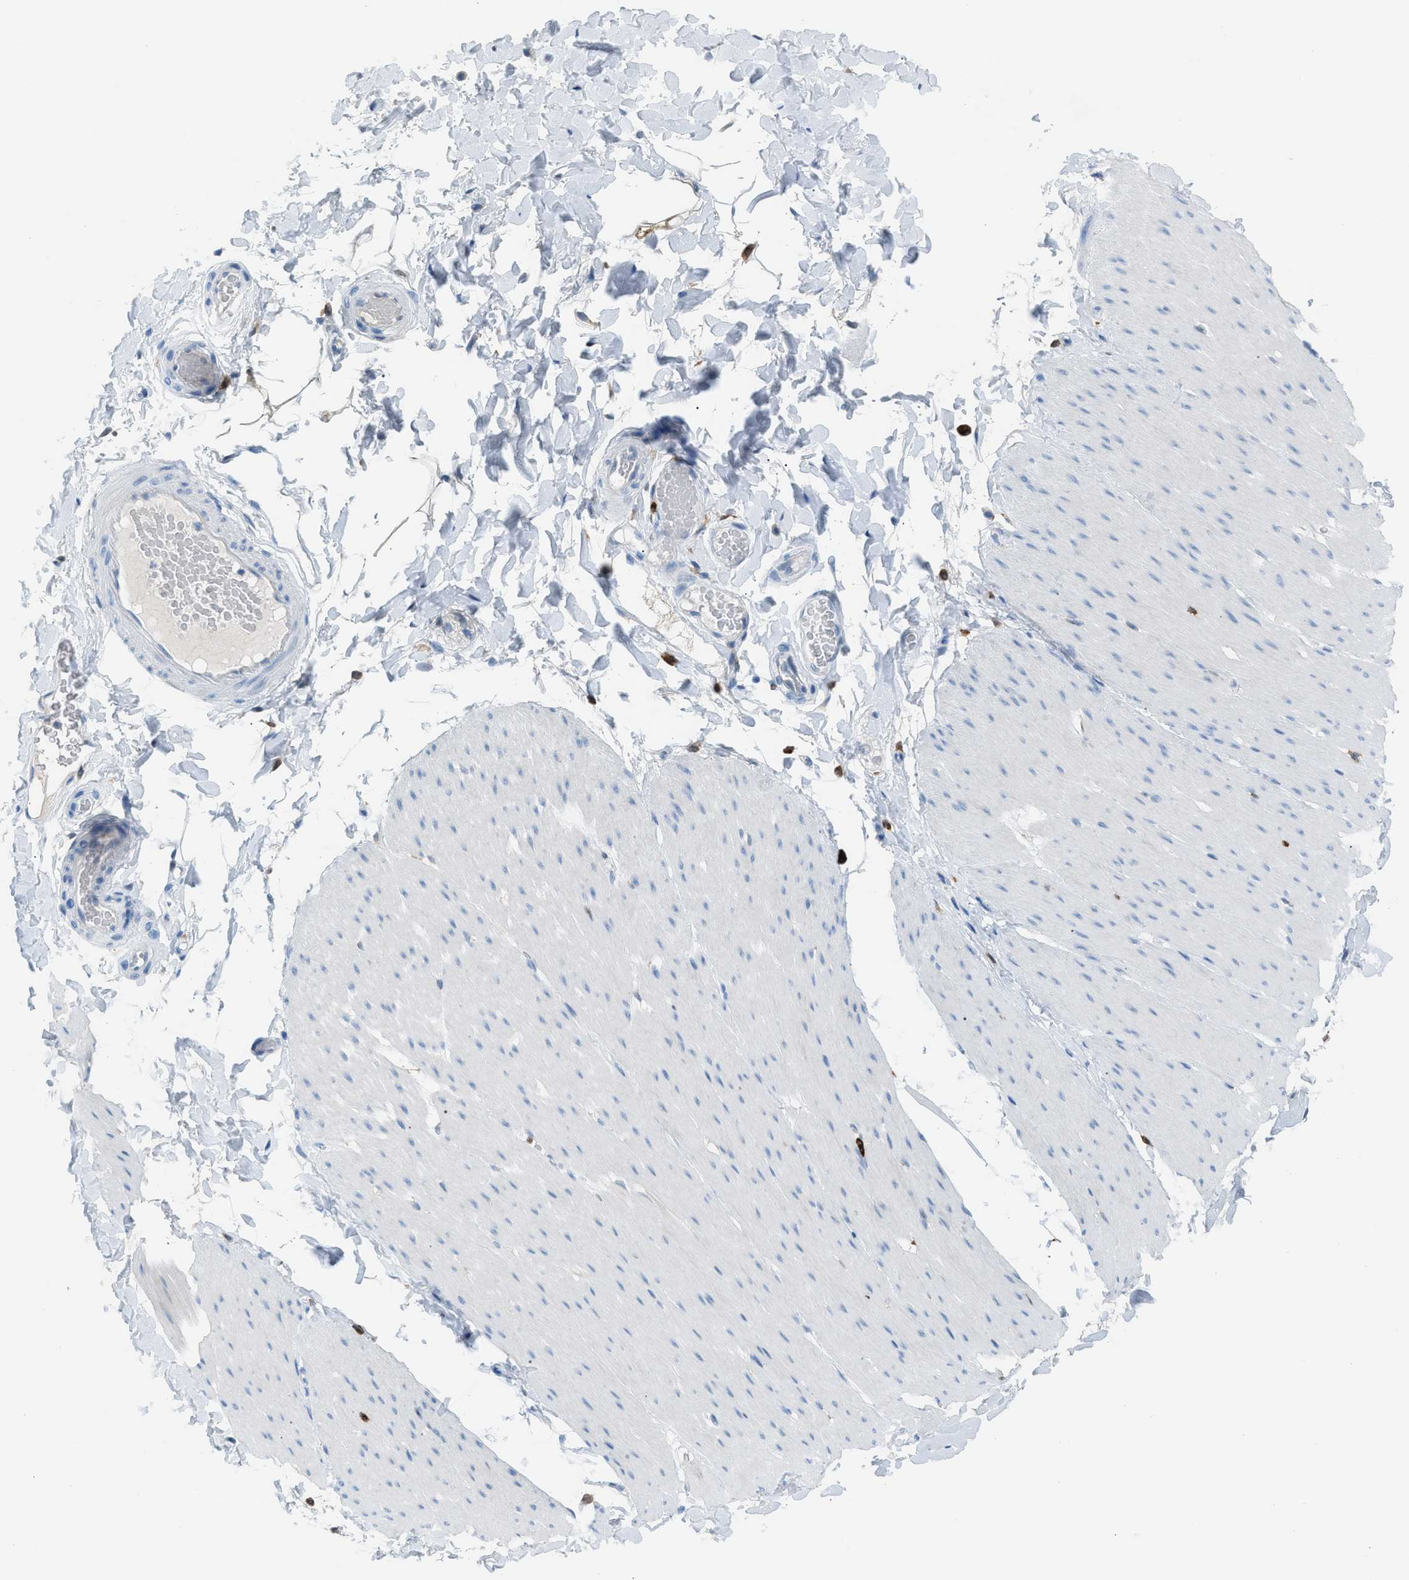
{"staining": {"intensity": "negative", "quantity": "none", "location": "none"}, "tissue": "smooth muscle", "cell_type": "Smooth muscle cells", "image_type": "normal", "snomed": [{"axis": "morphology", "description": "Normal tissue, NOS"}, {"axis": "topography", "description": "Smooth muscle"}, {"axis": "topography", "description": "Colon"}], "caption": "High magnification brightfield microscopy of normal smooth muscle stained with DAB (3,3'-diaminobenzidine) (brown) and counterstained with hematoxylin (blue): smooth muscle cells show no significant expression.", "gene": "CLEC10A", "patient": {"sex": "male", "age": 67}}